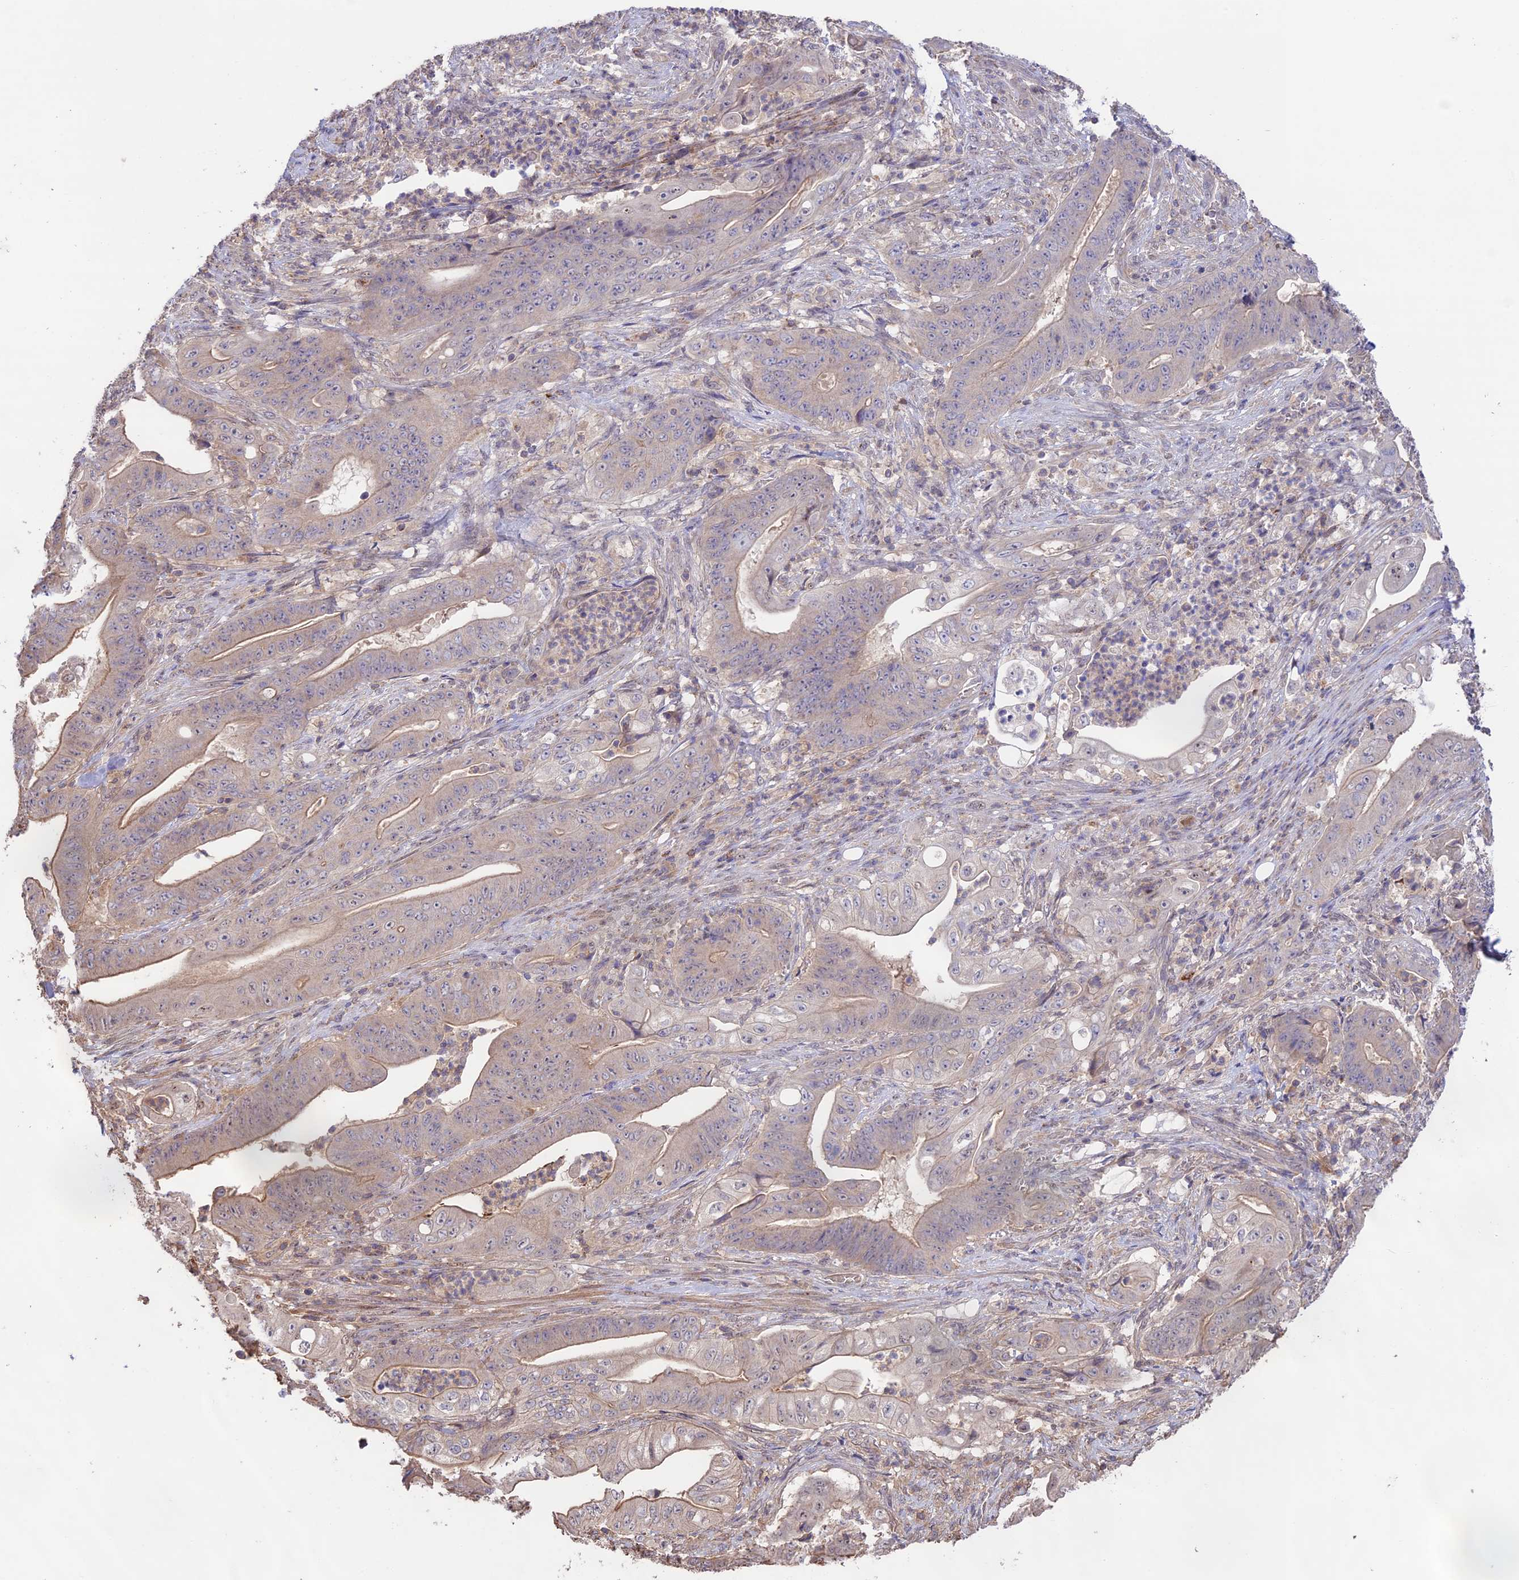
{"staining": {"intensity": "moderate", "quantity": "<25%", "location": "cytoplasmic/membranous"}, "tissue": "stomach cancer", "cell_type": "Tumor cells", "image_type": "cancer", "snomed": [{"axis": "morphology", "description": "Adenocarcinoma, NOS"}, {"axis": "topography", "description": "Stomach"}], "caption": "Immunohistochemistry (IHC) (DAB (3,3'-diaminobenzidine)) staining of stomach cancer demonstrates moderate cytoplasmic/membranous protein staining in about <25% of tumor cells.", "gene": "CLCF1", "patient": {"sex": "female", "age": 73}}